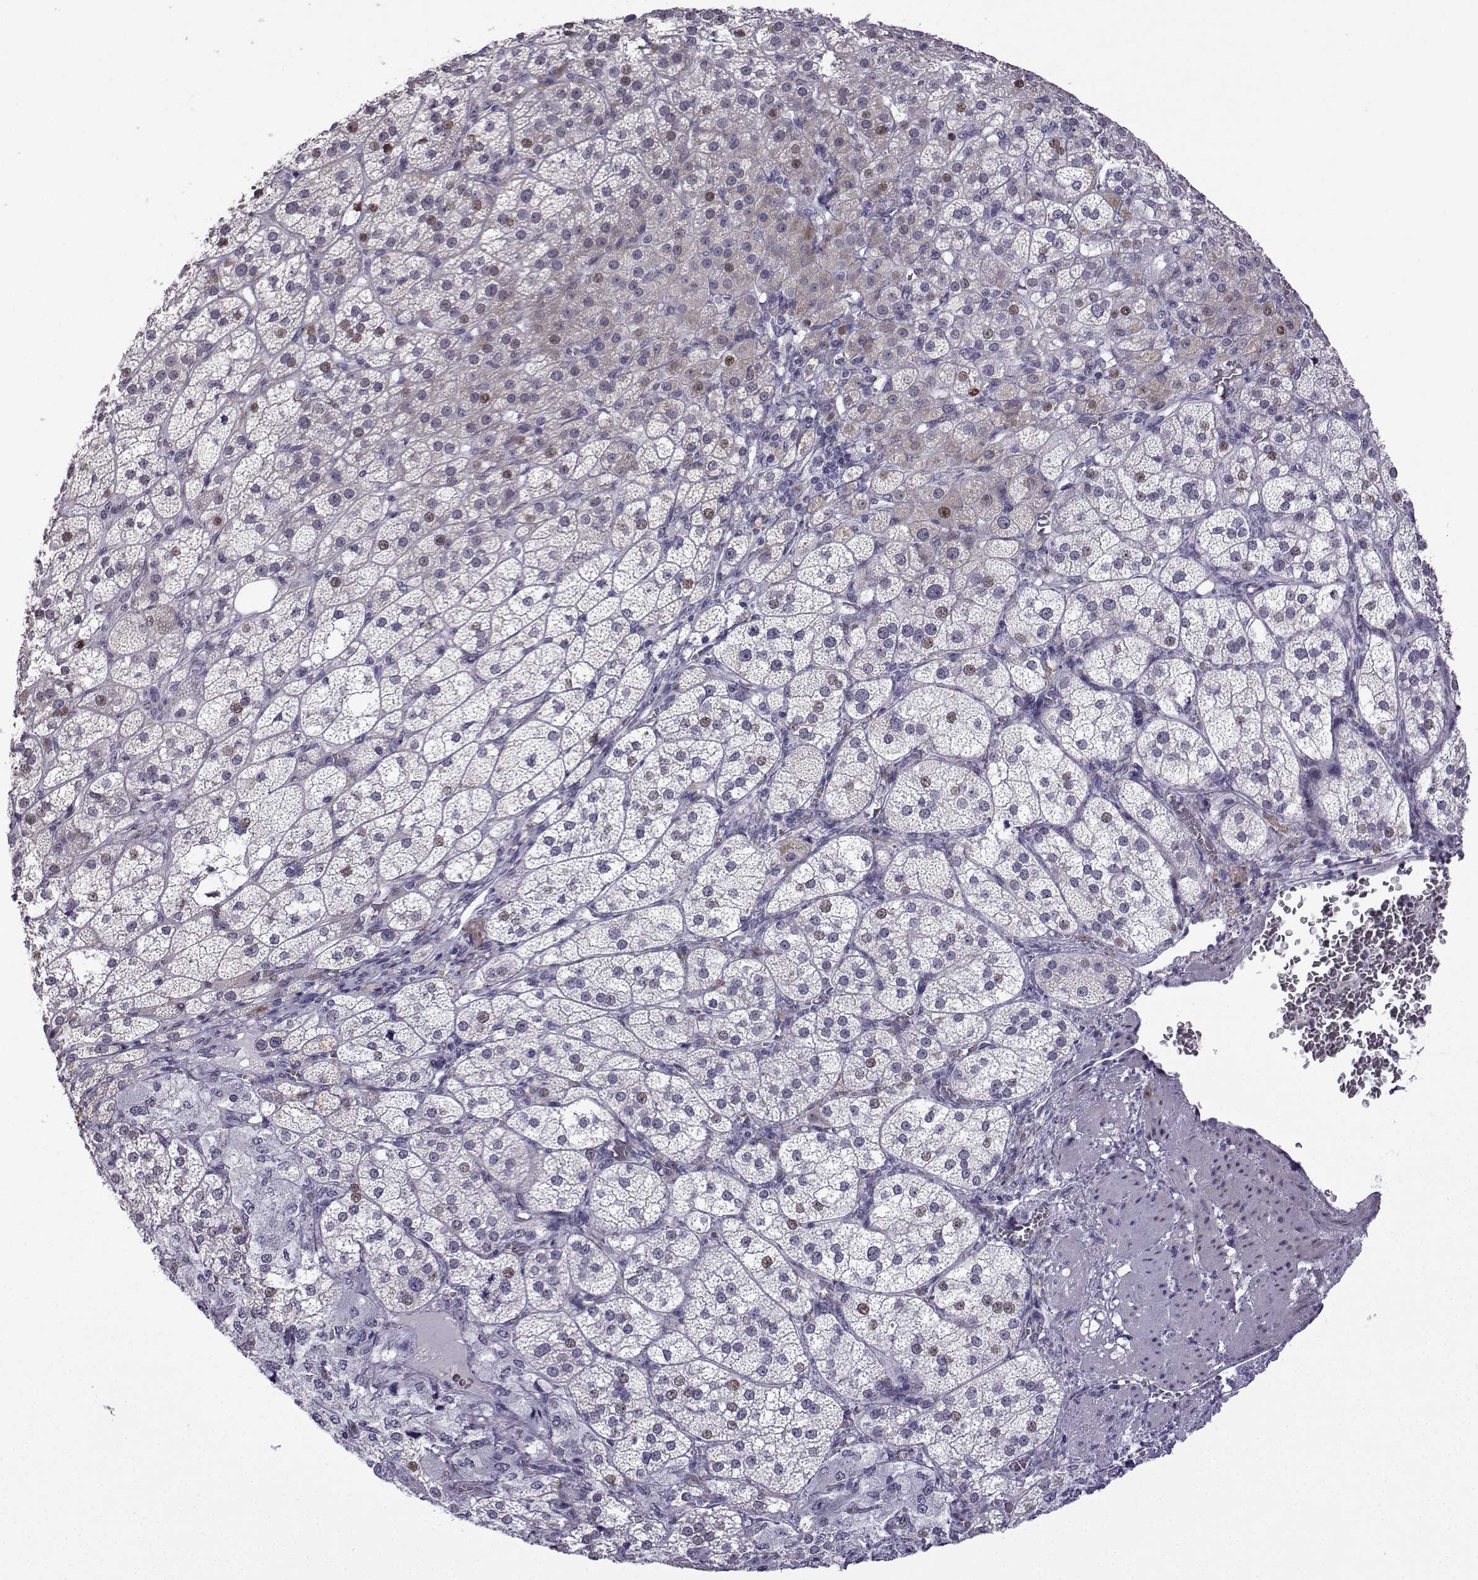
{"staining": {"intensity": "moderate", "quantity": "<25%", "location": "cytoplasmic/membranous,nuclear"}, "tissue": "adrenal gland", "cell_type": "Glandular cells", "image_type": "normal", "snomed": [{"axis": "morphology", "description": "Normal tissue, NOS"}, {"axis": "topography", "description": "Adrenal gland"}], "caption": "About <25% of glandular cells in normal adrenal gland demonstrate moderate cytoplasmic/membranous,nuclear protein staining as visualized by brown immunohistochemical staining.", "gene": "CFAP70", "patient": {"sex": "female", "age": 60}}